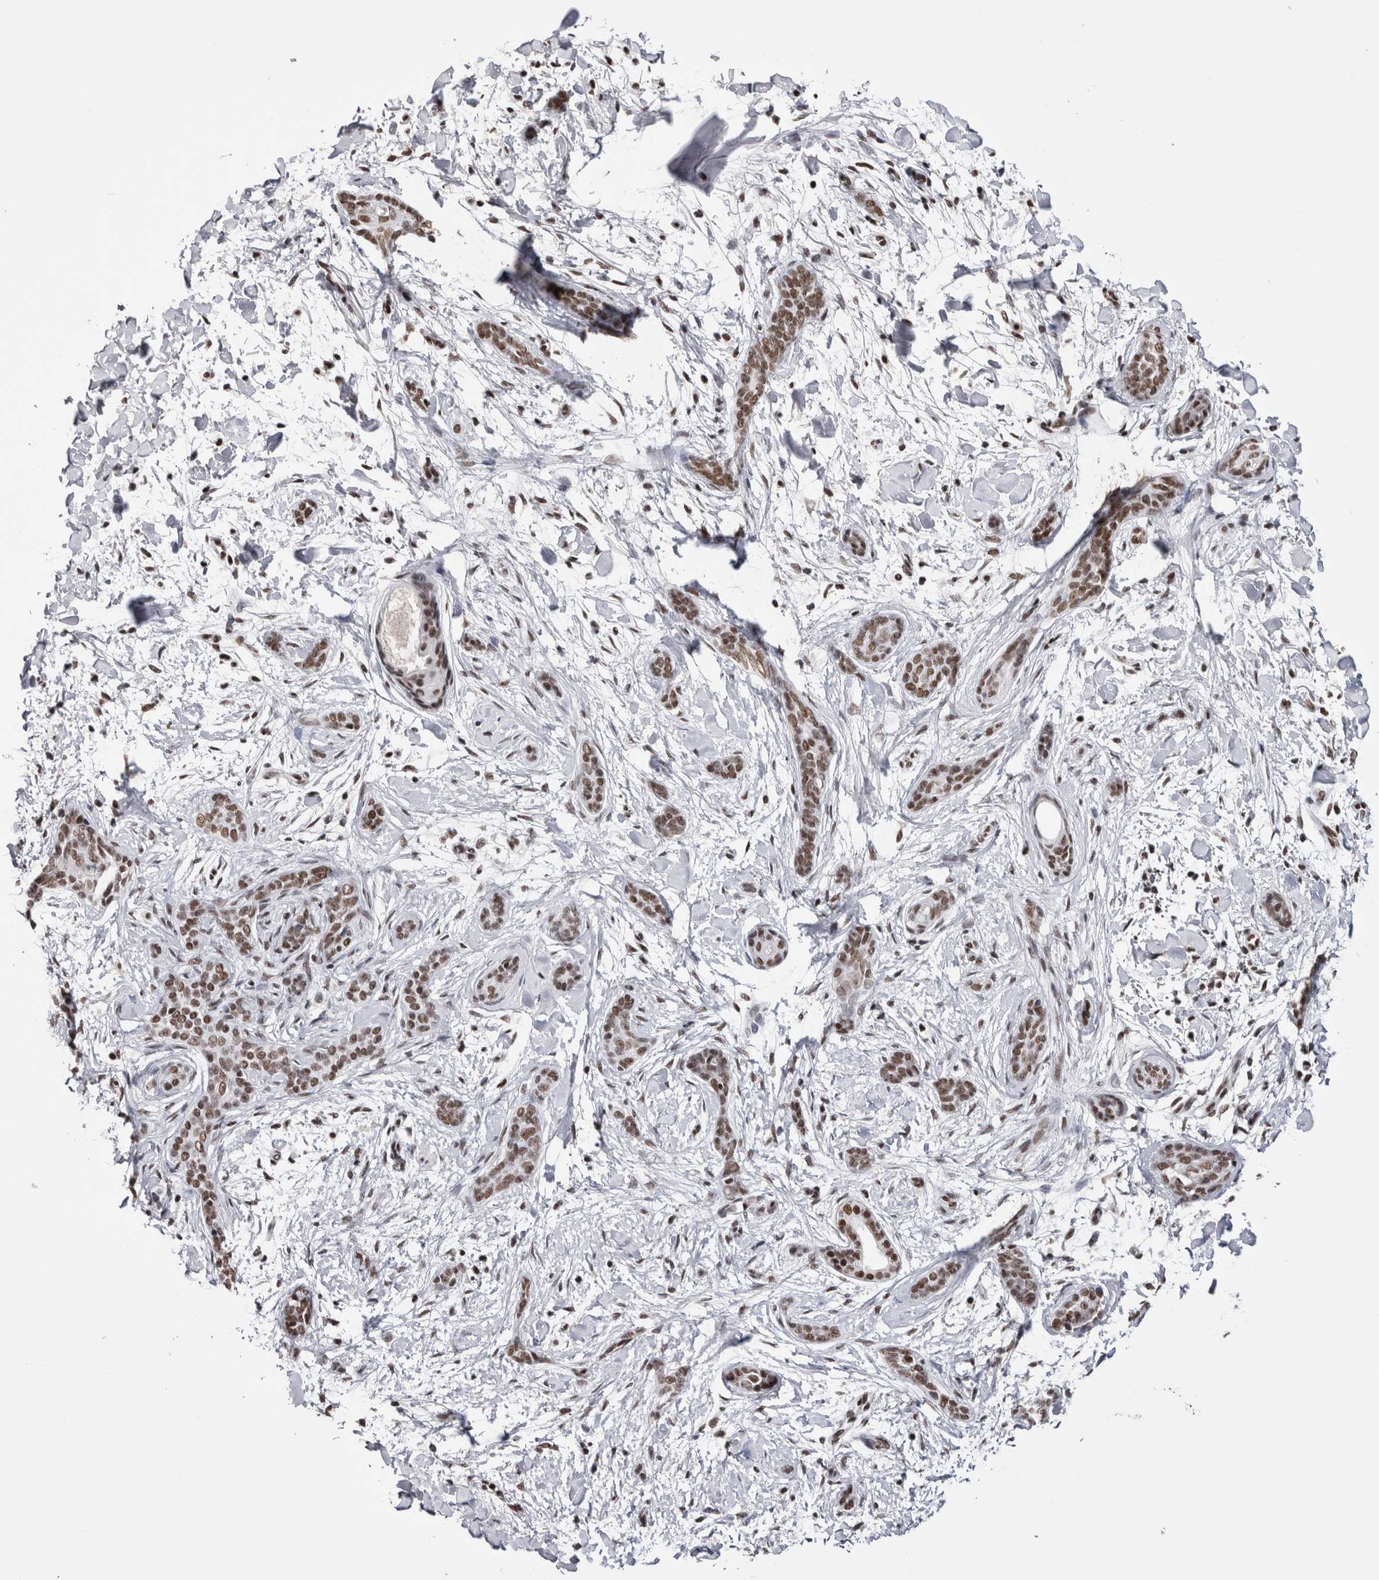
{"staining": {"intensity": "moderate", "quantity": ">75%", "location": "nuclear"}, "tissue": "skin cancer", "cell_type": "Tumor cells", "image_type": "cancer", "snomed": [{"axis": "morphology", "description": "Basal cell carcinoma"}, {"axis": "morphology", "description": "Adnexal tumor, benign"}, {"axis": "topography", "description": "Skin"}], "caption": "Moderate nuclear protein positivity is present in about >75% of tumor cells in skin cancer.", "gene": "SMC1A", "patient": {"sex": "female", "age": 42}}